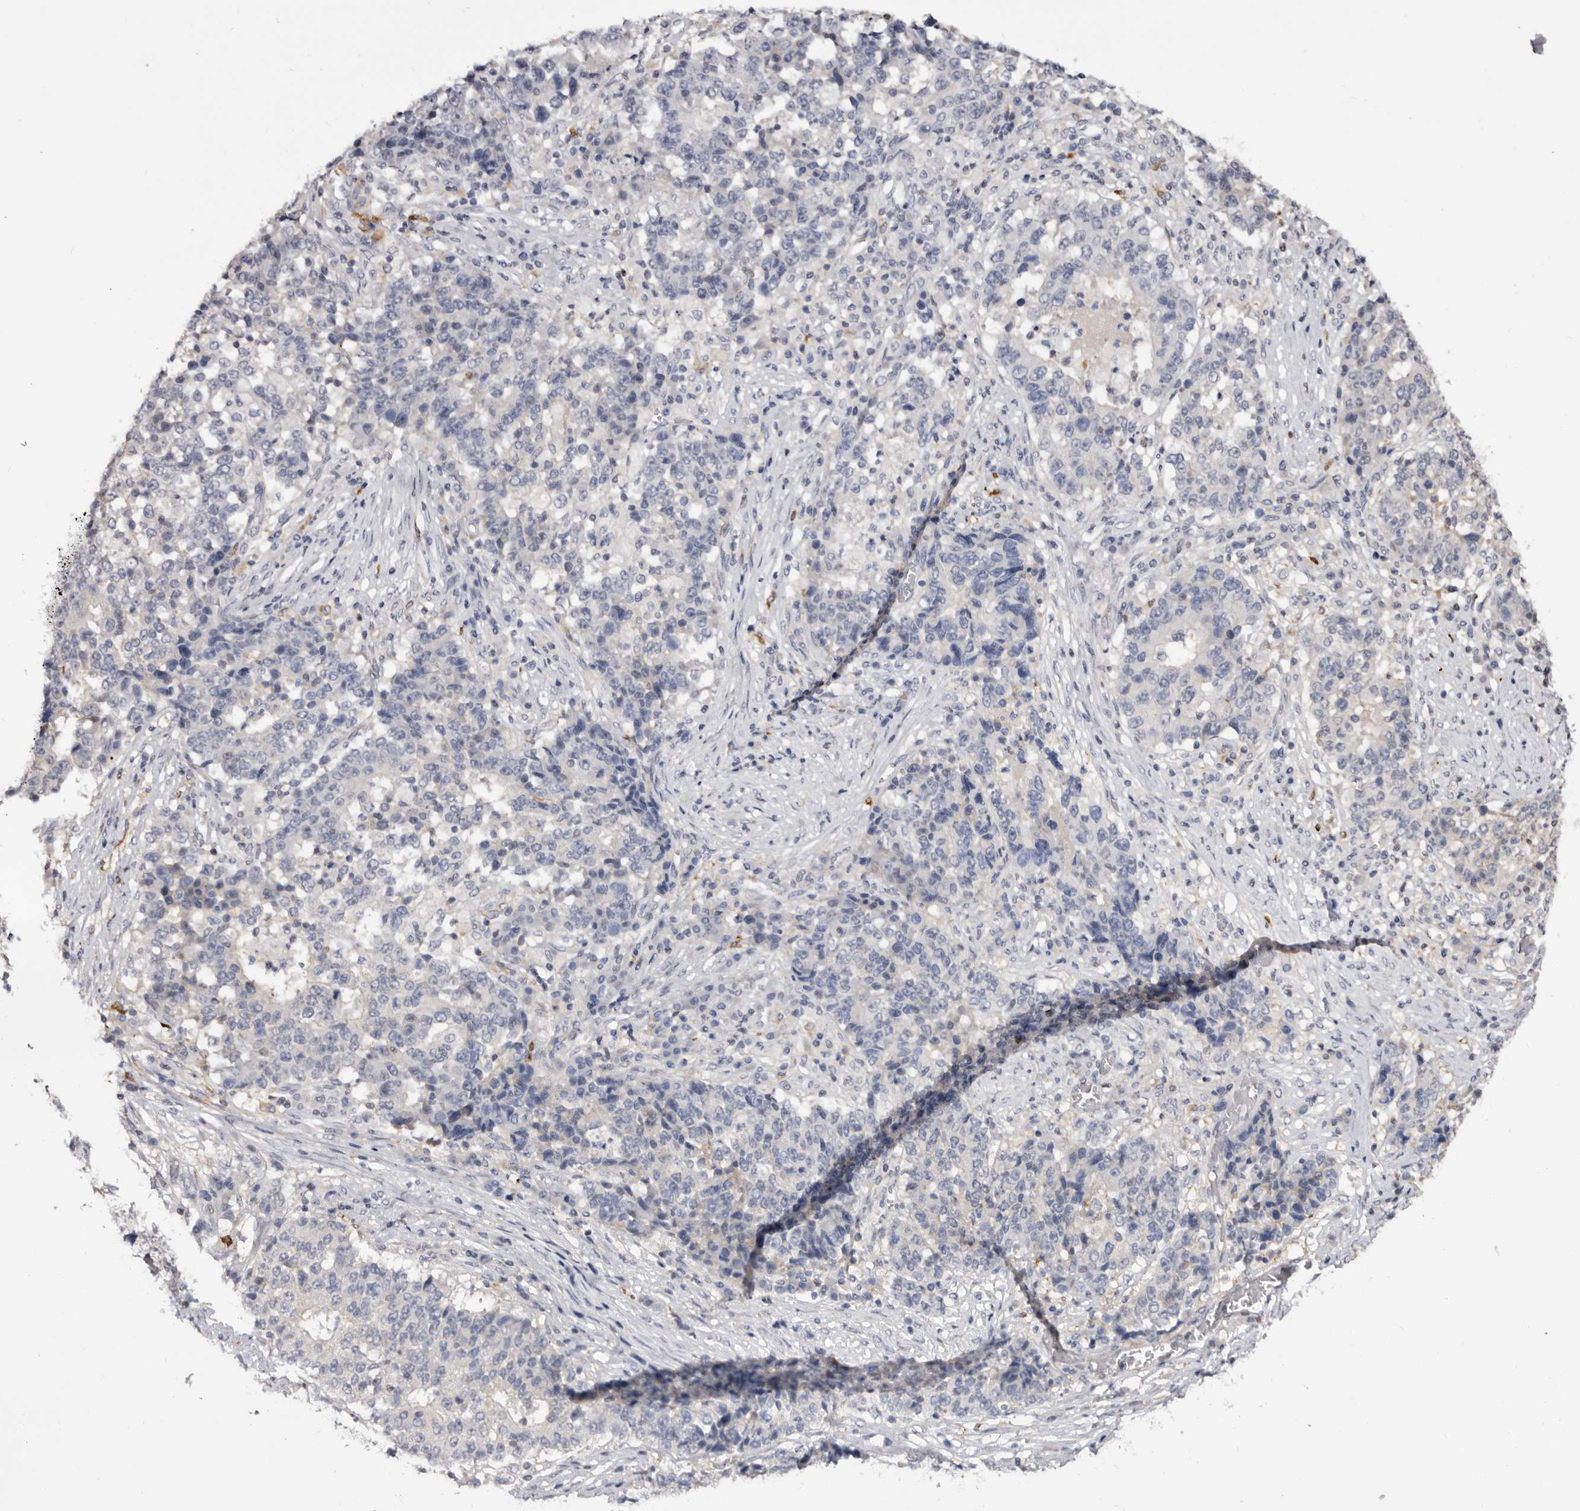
{"staining": {"intensity": "negative", "quantity": "none", "location": "none"}, "tissue": "stomach cancer", "cell_type": "Tumor cells", "image_type": "cancer", "snomed": [{"axis": "morphology", "description": "Adenocarcinoma, NOS"}, {"axis": "topography", "description": "Stomach"}], "caption": "Human stomach cancer (adenocarcinoma) stained for a protein using IHC demonstrates no staining in tumor cells.", "gene": "TNNI1", "patient": {"sex": "male", "age": 59}}